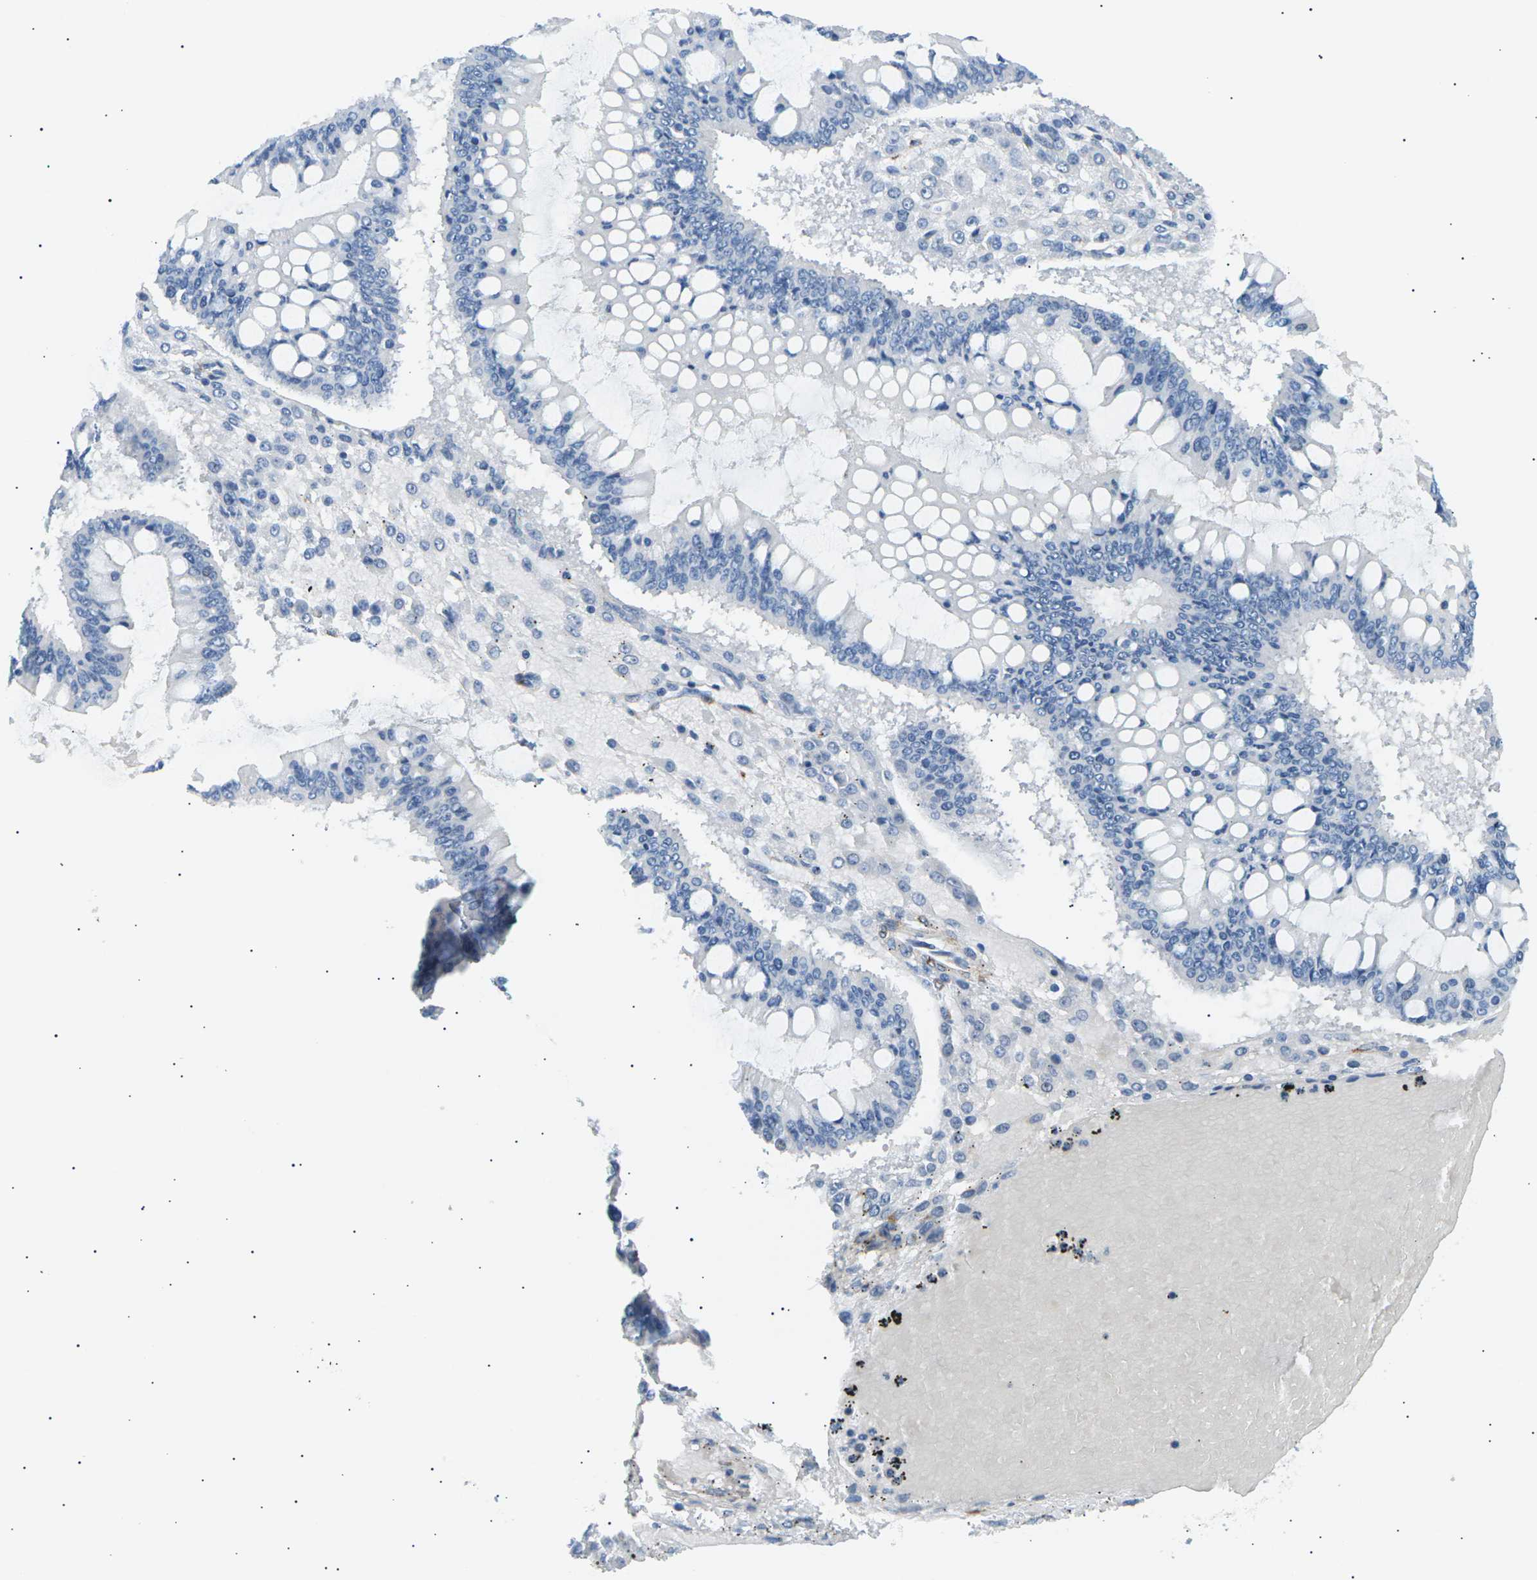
{"staining": {"intensity": "negative", "quantity": "none", "location": "none"}, "tissue": "ovarian cancer", "cell_type": "Tumor cells", "image_type": "cancer", "snomed": [{"axis": "morphology", "description": "Cystadenocarcinoma, mucinous, NOS"}, {"axis": "topography", "description": "Ovary"}], "caption": "The micrograph shows no significant positivity in tumor cells of ovarian cancer (mucinous cystadenocarcinoma).", "gene": "SEPTIN5", "patient": {"sex": "female", "age": 73}}